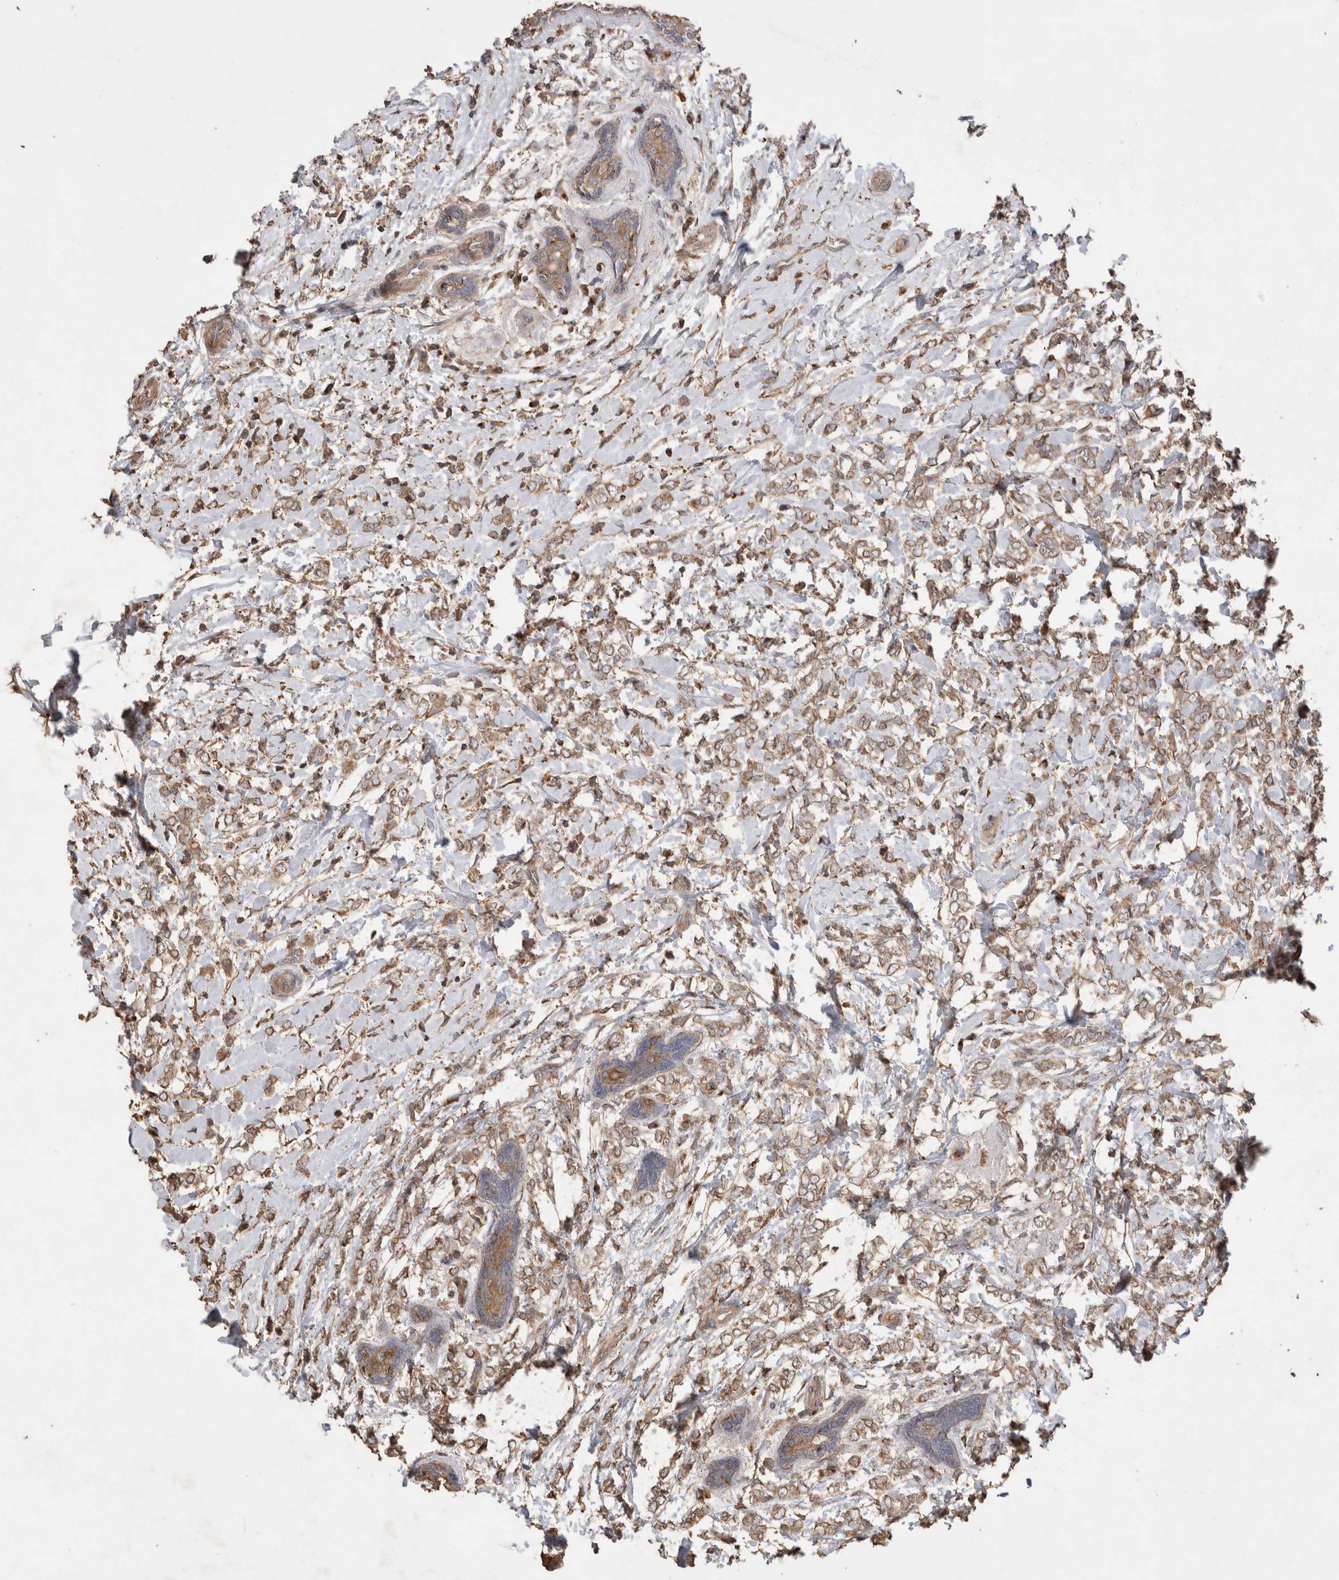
{"staining": {"intensity": "weak", "quantity": ">75%", "location": "cytoplasmic/membranous"}, "tissue": "breast cancer", "cell_type": "Tumor cells", "image_type": "cancer", "snomed": [{"axis": "morphology", "description": "Normal tissue, NOS"}, {"axis": "morphology", "description": "Lobular carcinoma"}, {"axis": "topography", "description": "Breast"}], "caption": "The histopathology image demonstrates immunohistochemical staining of breast lobular carcinoma. There is weak cytoplasmic/membranous positivity is identified in about >75% of tumor cells.", "gene": "SNX31", "patient": {"sex": "female", "age": 47}}